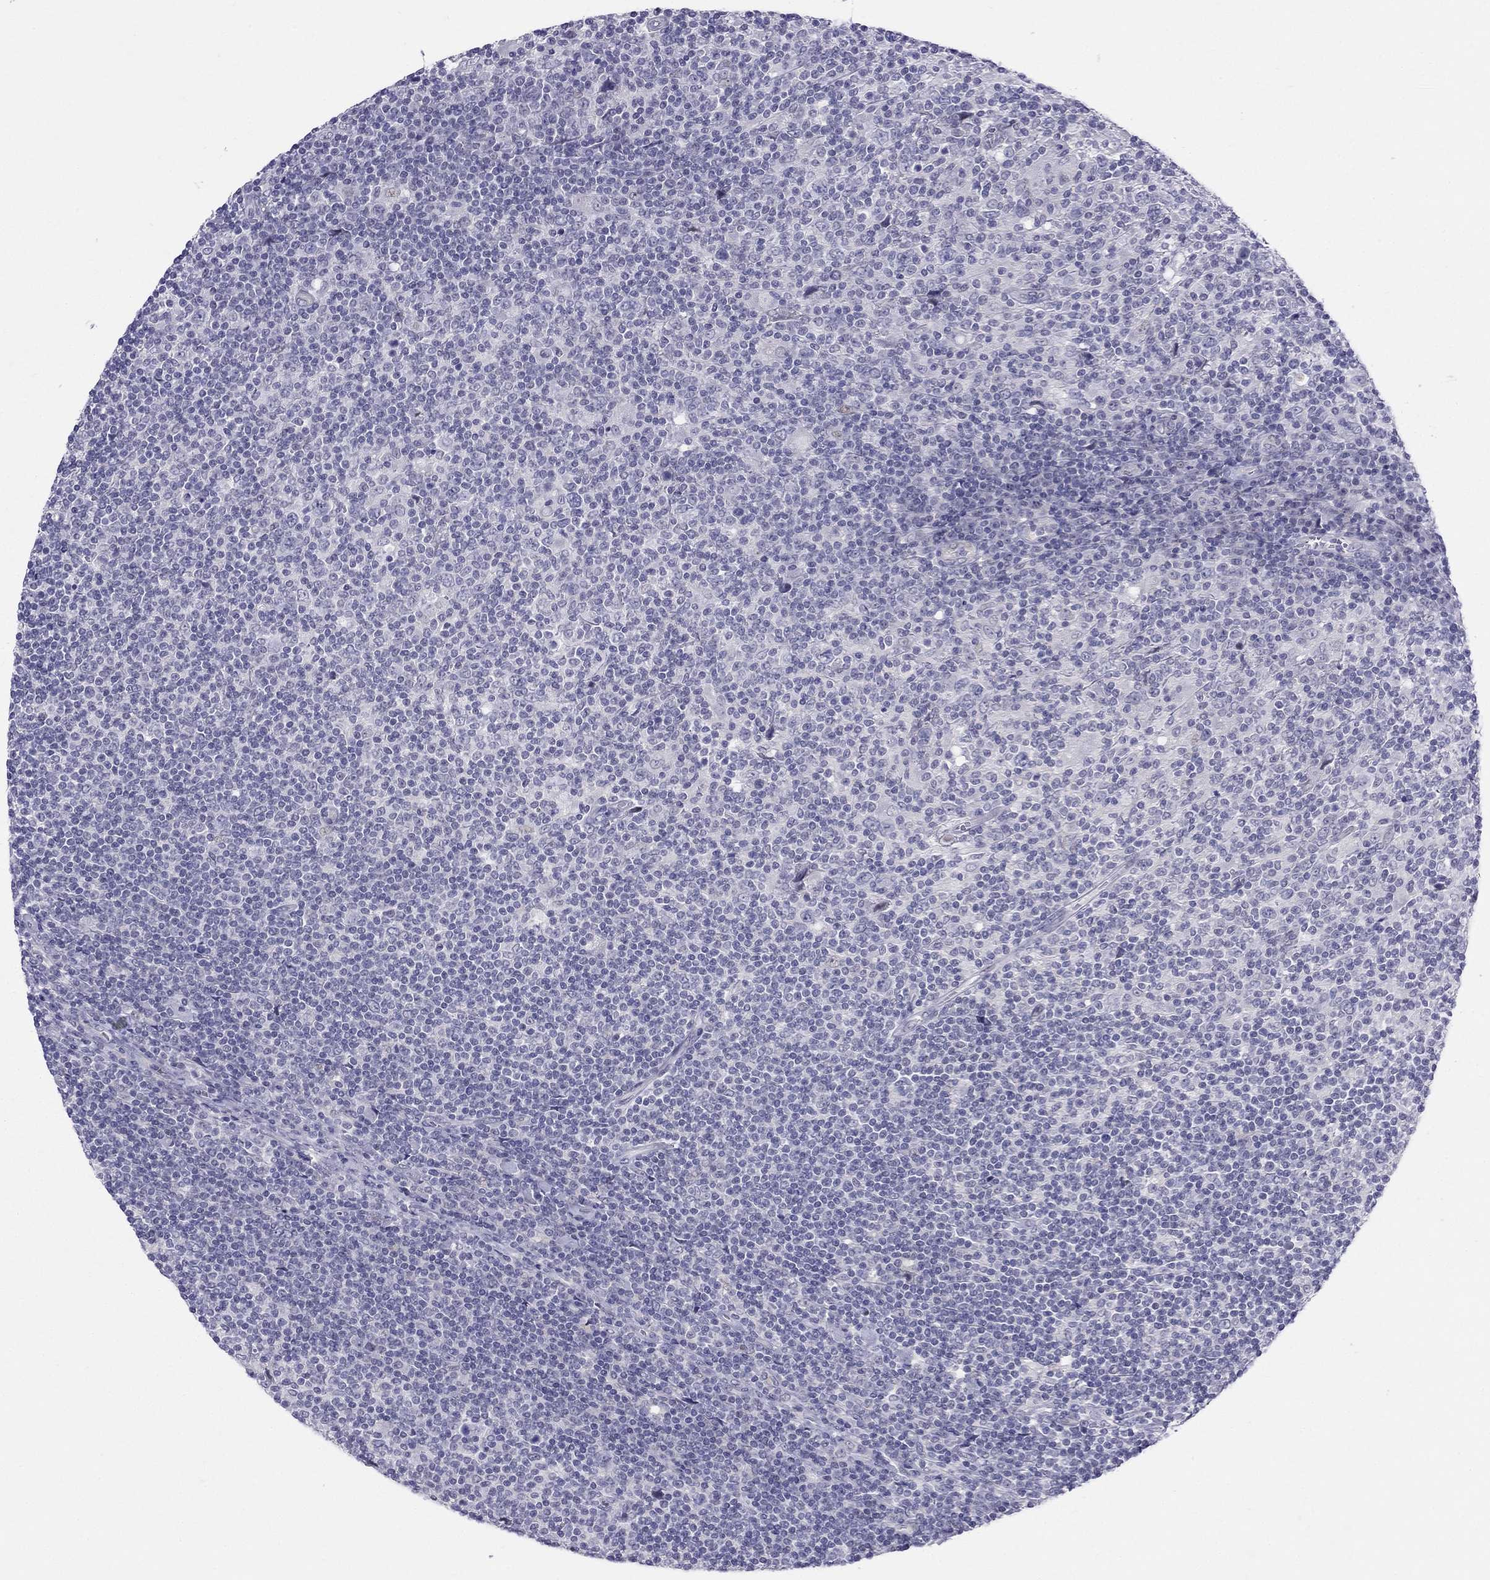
{"staining": {"intensity": "negative", "quantity": "none", "location": "none"}, "tissue": "lymphoma", "cell_type": "Tumor cells", "image_type": "cancer", "snomed": [{"axis": "morphology", "description": "Hodgkin's disease, NOS"}, {"axis": "topography", "description": "Lymph node"}], "caption": "High magnification brightfield microscopy of lymphoma stained with DAB (brown) and counterstained with hematoxylin (blue): tumor cells show no significant expression.", "gene": "BAG5", "patient": {"sex": "male", "age": 40}}